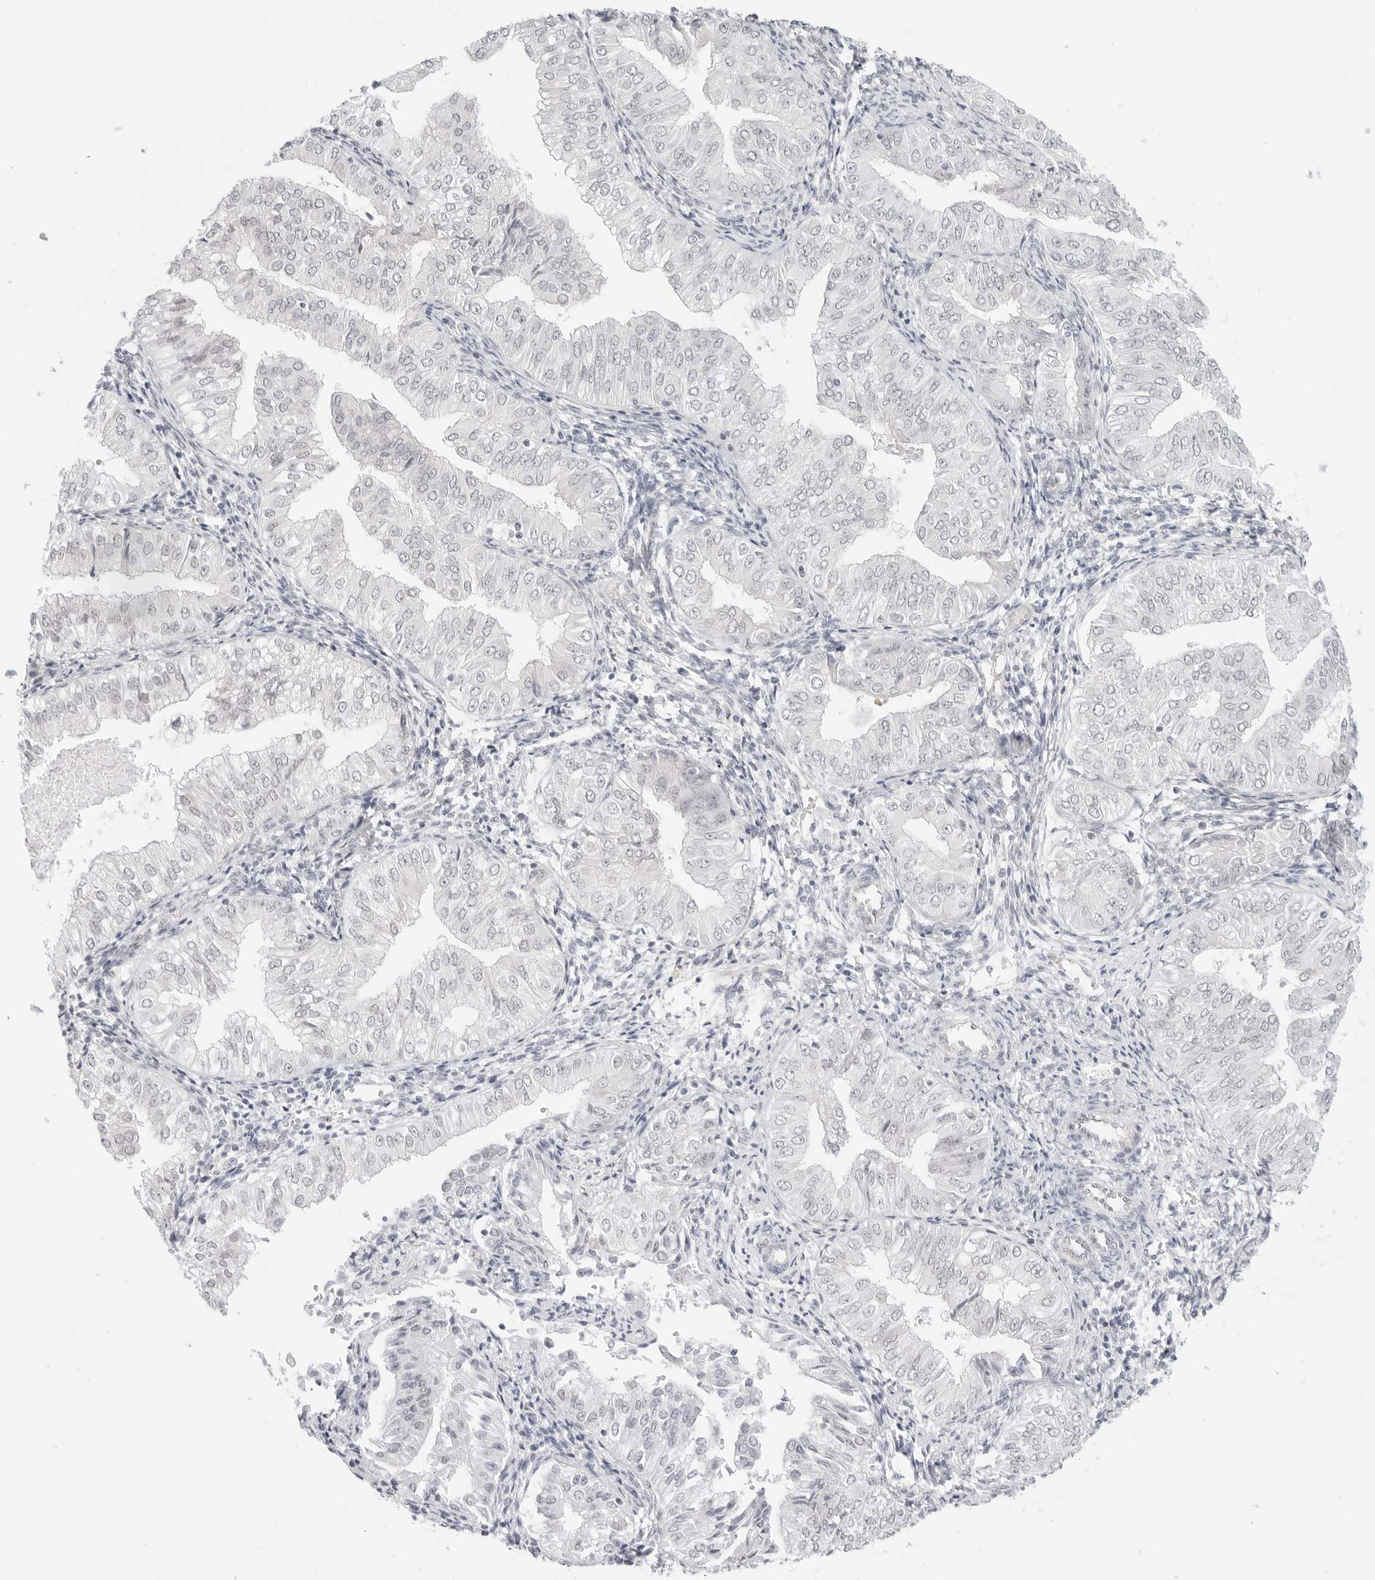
{"staining": {"intensity": "negative", "quantity": "none", "location": "none"}, "tissue": "endometrial cancer", "cell_type": "Tumor cells", "image_type": "cancer", "snomed": [{"axis": "morphology", "description": "Normal tissue, NOS"}, {"axis": "morphology", "description": "Adenocarcinoma, NOS"}, {"axis": "topography", "description": "Endometrium"}], "caption": "Human adenocarcinoma (endometrial) stained for a protein using IHC shows no positivity in tumor cells.", "gene": "MED18", "patient": {"sex": "female", "age": 53}}